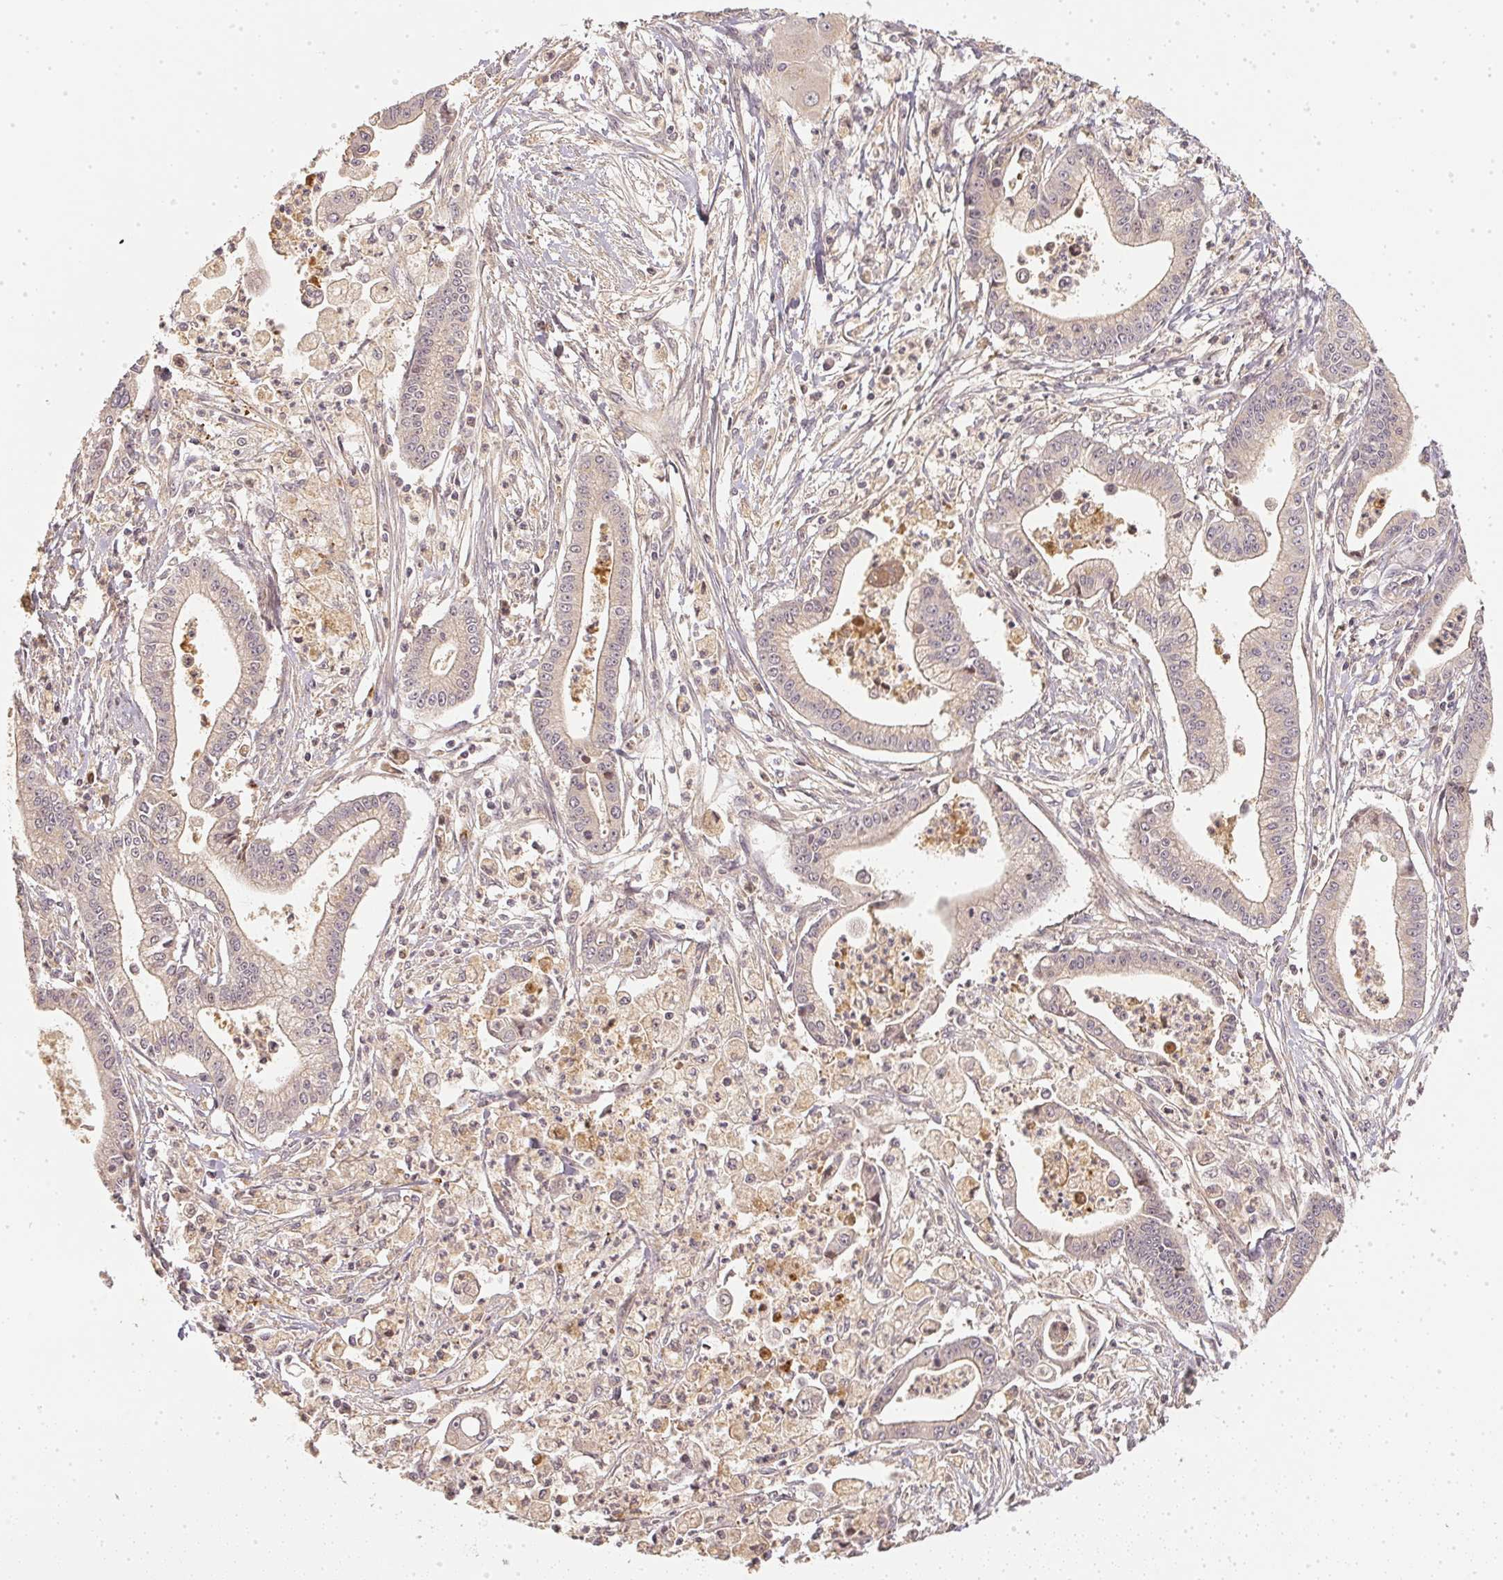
{"staining": {"intensity": "negative", "quantity": "none", "location": "none"}, "tissue": "pancreatic cancer", "cell_type": "Tumor cells", "image_type": "cancer", "snomed": [{"axis": "morphology", "description": "Adenocarcinoma, NOS"}, {"axis": "topography", "description": "Pancreas"}], "caption": "Photomicrograph shows no significant protein expression in tumor cells of pancreatic cancer.", "gene": "SERPINE1", "patient": {"sex": "female", "age": 65}}